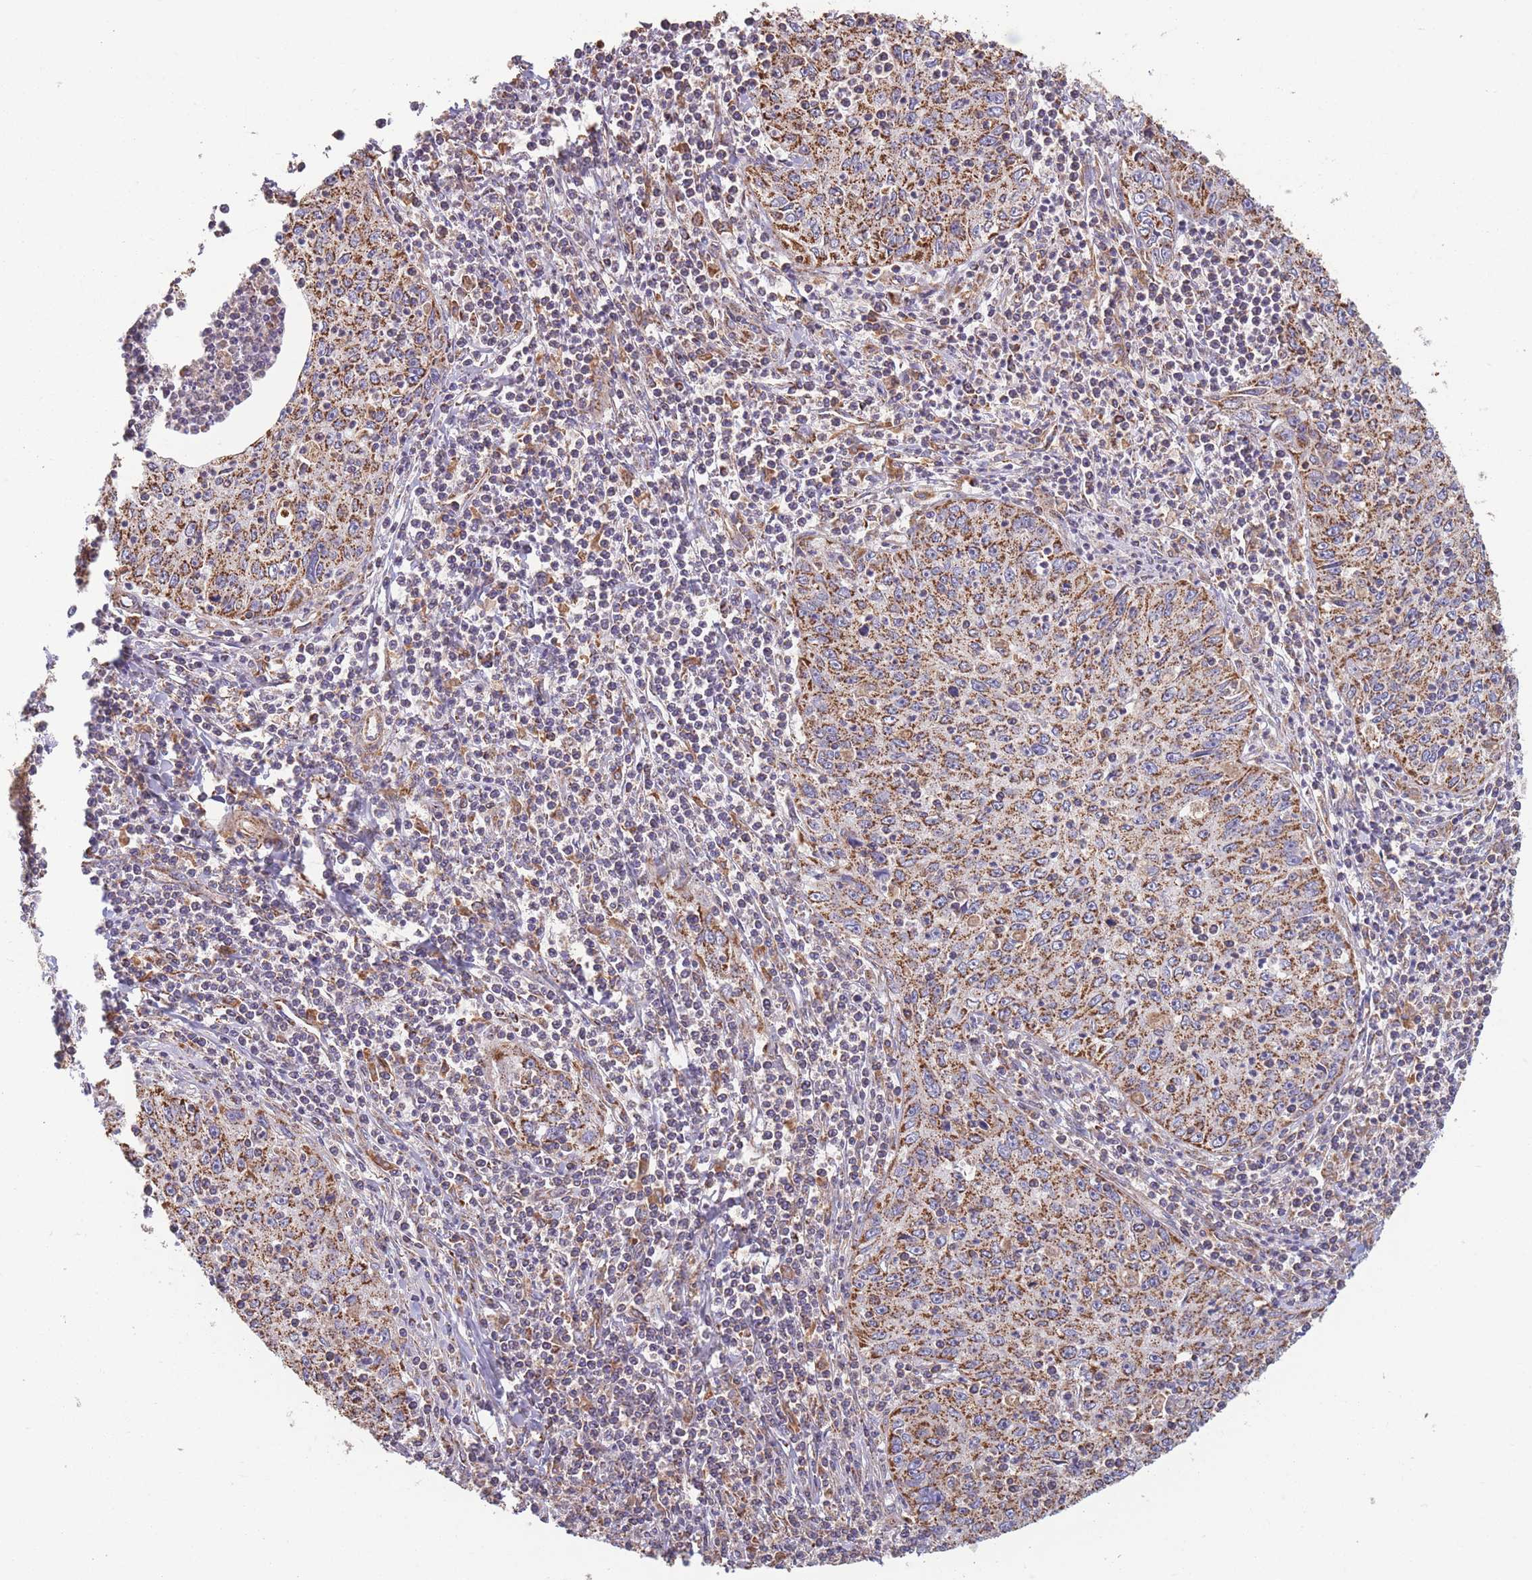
{"staining": {"intensity": "moderate", "quantity": ">75%", "location": "cytoplasmic/membranous"}, "tissue": "cervical cancer", "cell_type": "Tumor cells", "image_type": "cancer", "snomed": [{"axis": "morphology", "description": "Squamous cell carcinoma, NOS"}, {"axis": "topography", "description": "Cervix"}], "caption": "IHC (DAB (3,3'-diaminobenzidine)) staining of cervical cancer displays moderate cytoplasmic/membranous protein expression in approximately >75% of tumor cells. (DAB = brown stain, brightfield microscopy at high magnification).", "gene": "KIF16B", "patient": {"sex": "female", "age": 30}}